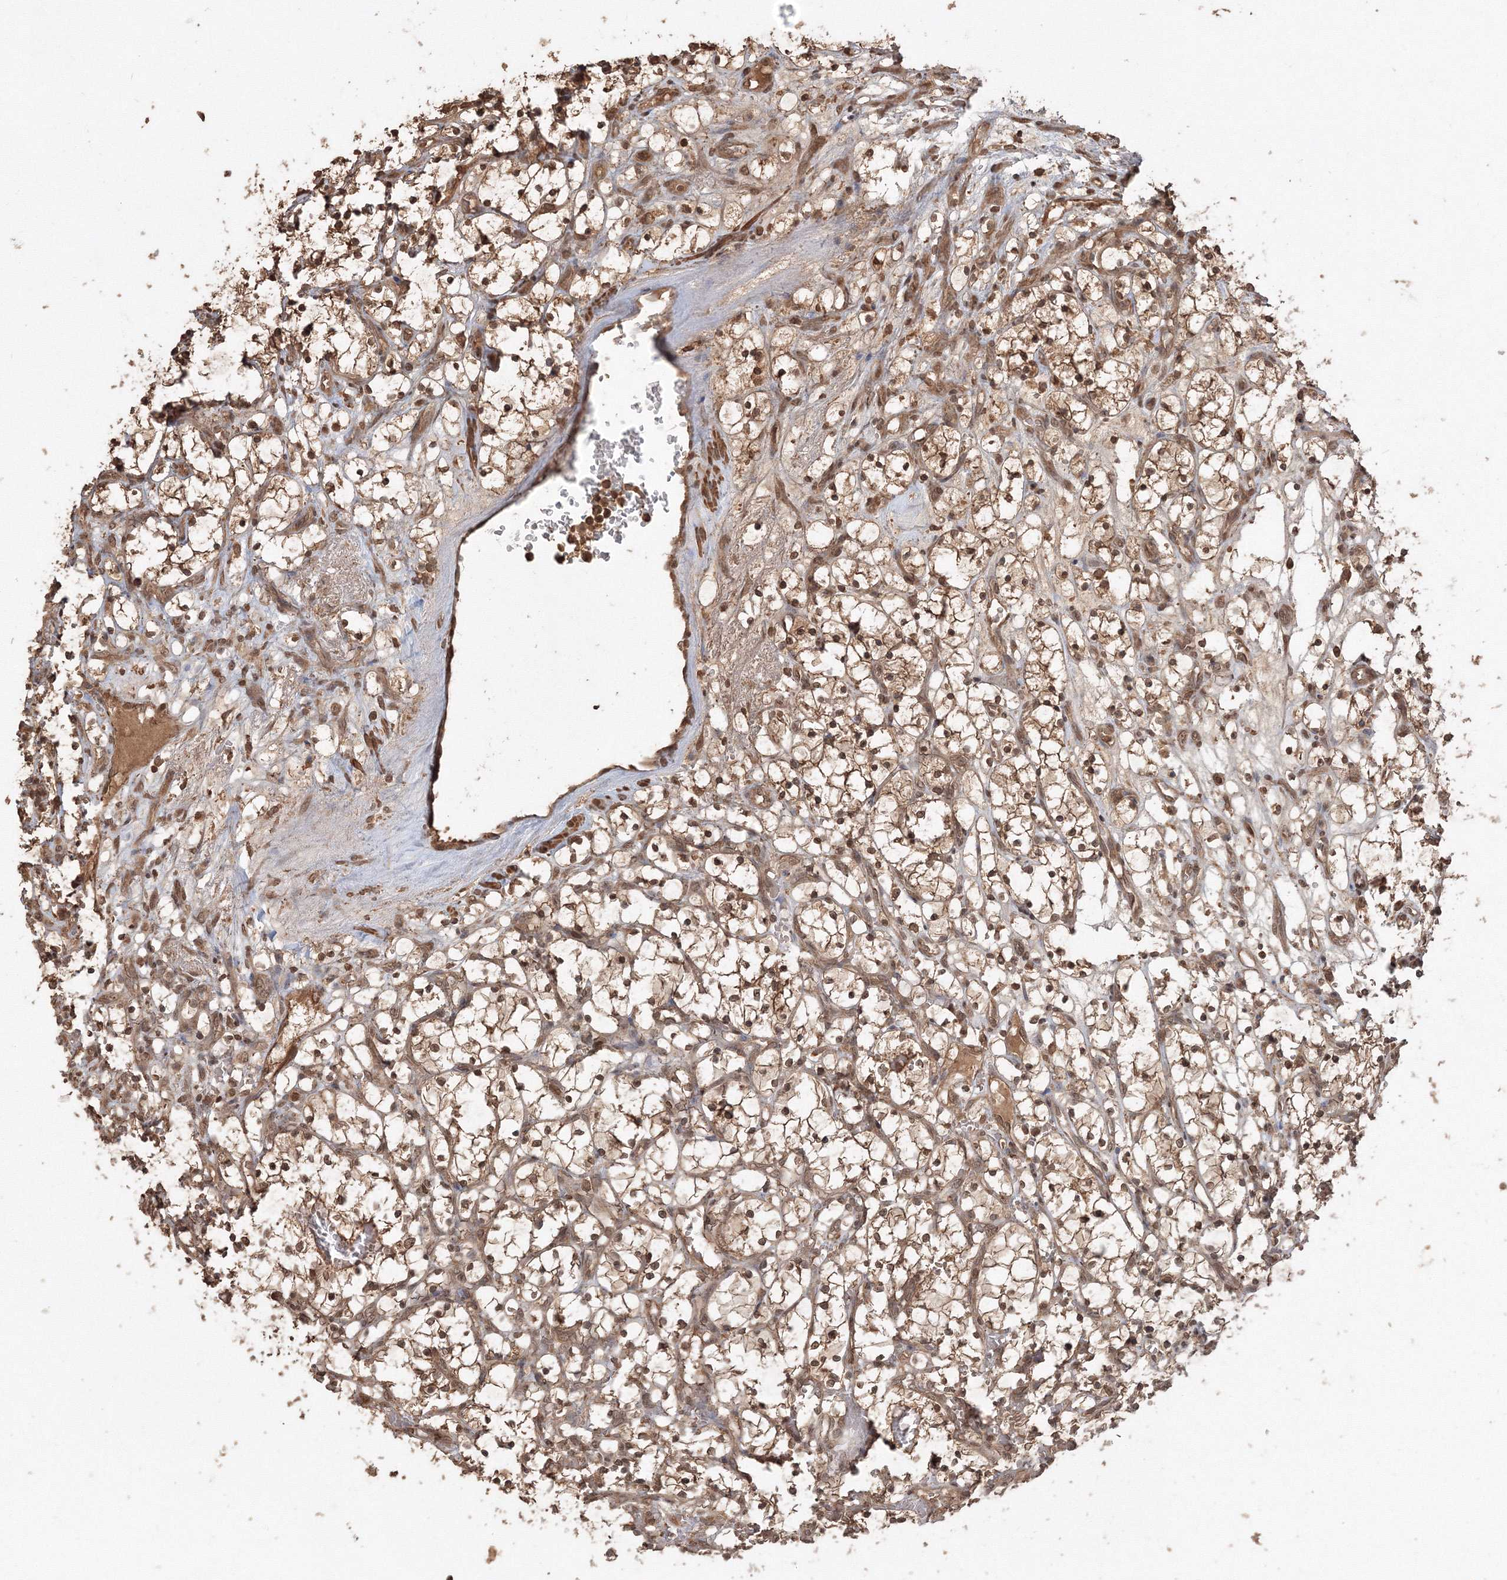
{"staining": {"intensity": "moderate", "quantity": ">75%", "location": "cytoplasmic/membranous,nuclear"}, "tissue": "renal cancer", "cell_type": "Tumor cells", "image_type": "cancer", "snomed": [{"axis": "morphology", "description": "Adenocarcinoma, NOS"}, {"axis": "topography", "description": "Kidney"}], "caption": "Immunohistochemical staining of human renal cancer reveals moderate cytoplasmic/membranous and nuclear protein staining in about >75% of tumor cells.", "gene": "CCDC122", "patient": {"sex": "female", "age": 69}}